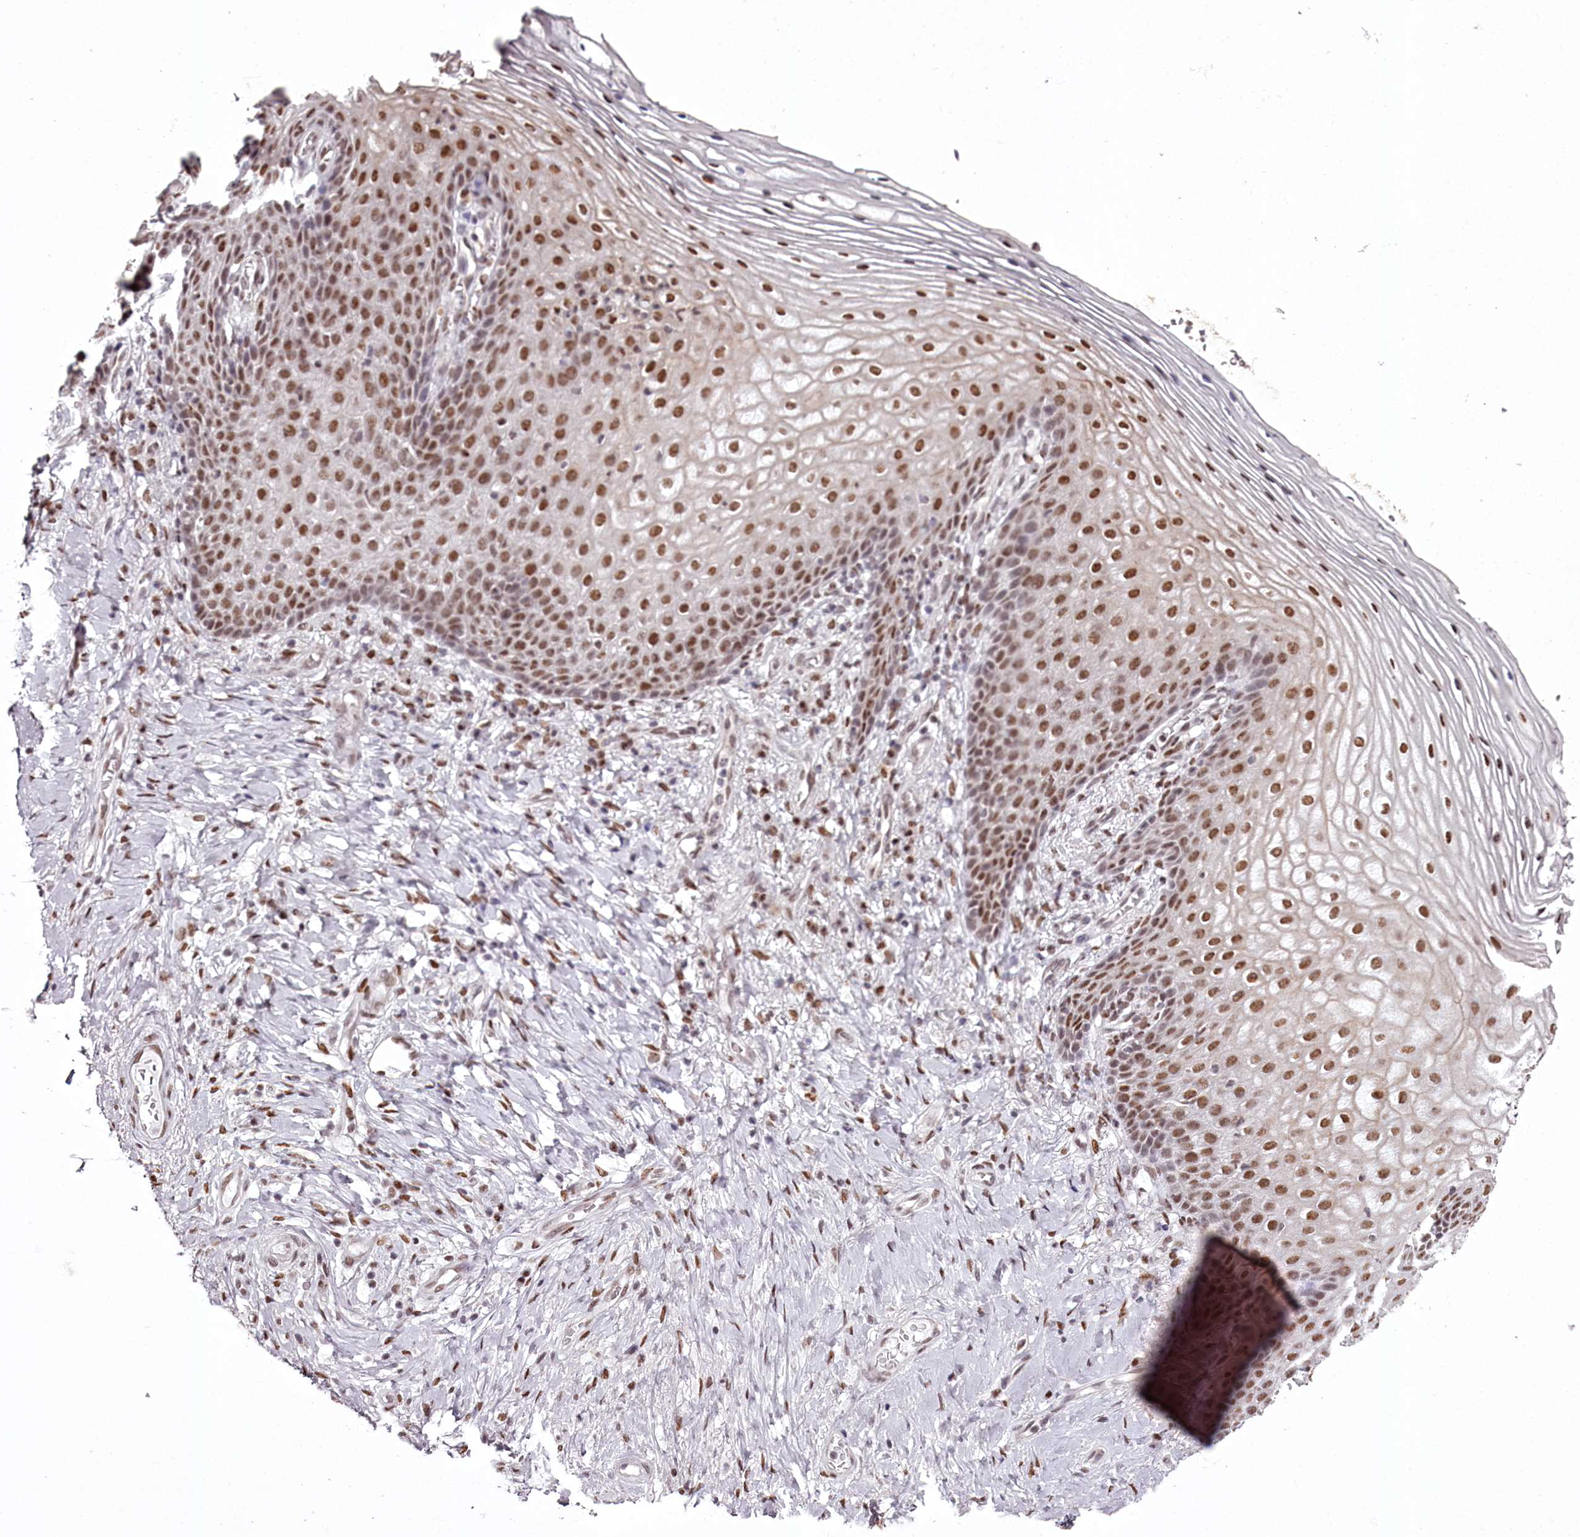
{"staining": {"intensity": "moderate", "quantity": ">75%", "location": "nuclear"}, "tissue": "vagina", "cell_type": "Squamous epithelial cells", "image_type": "normal", "snomed": [{"axis": "morphology", "description": "Normal tissue, NOS"}, {"axis": "topography", "description": "Vagina"}], "caption": "Approximately >75% of squamous epithelial cells in normal vagina reveal moderate nuclear protein positivity as visualized by brown immunohistochemical staining.", "gene": "PSPC1", "patient": {"sex": "female", "age": 60}}